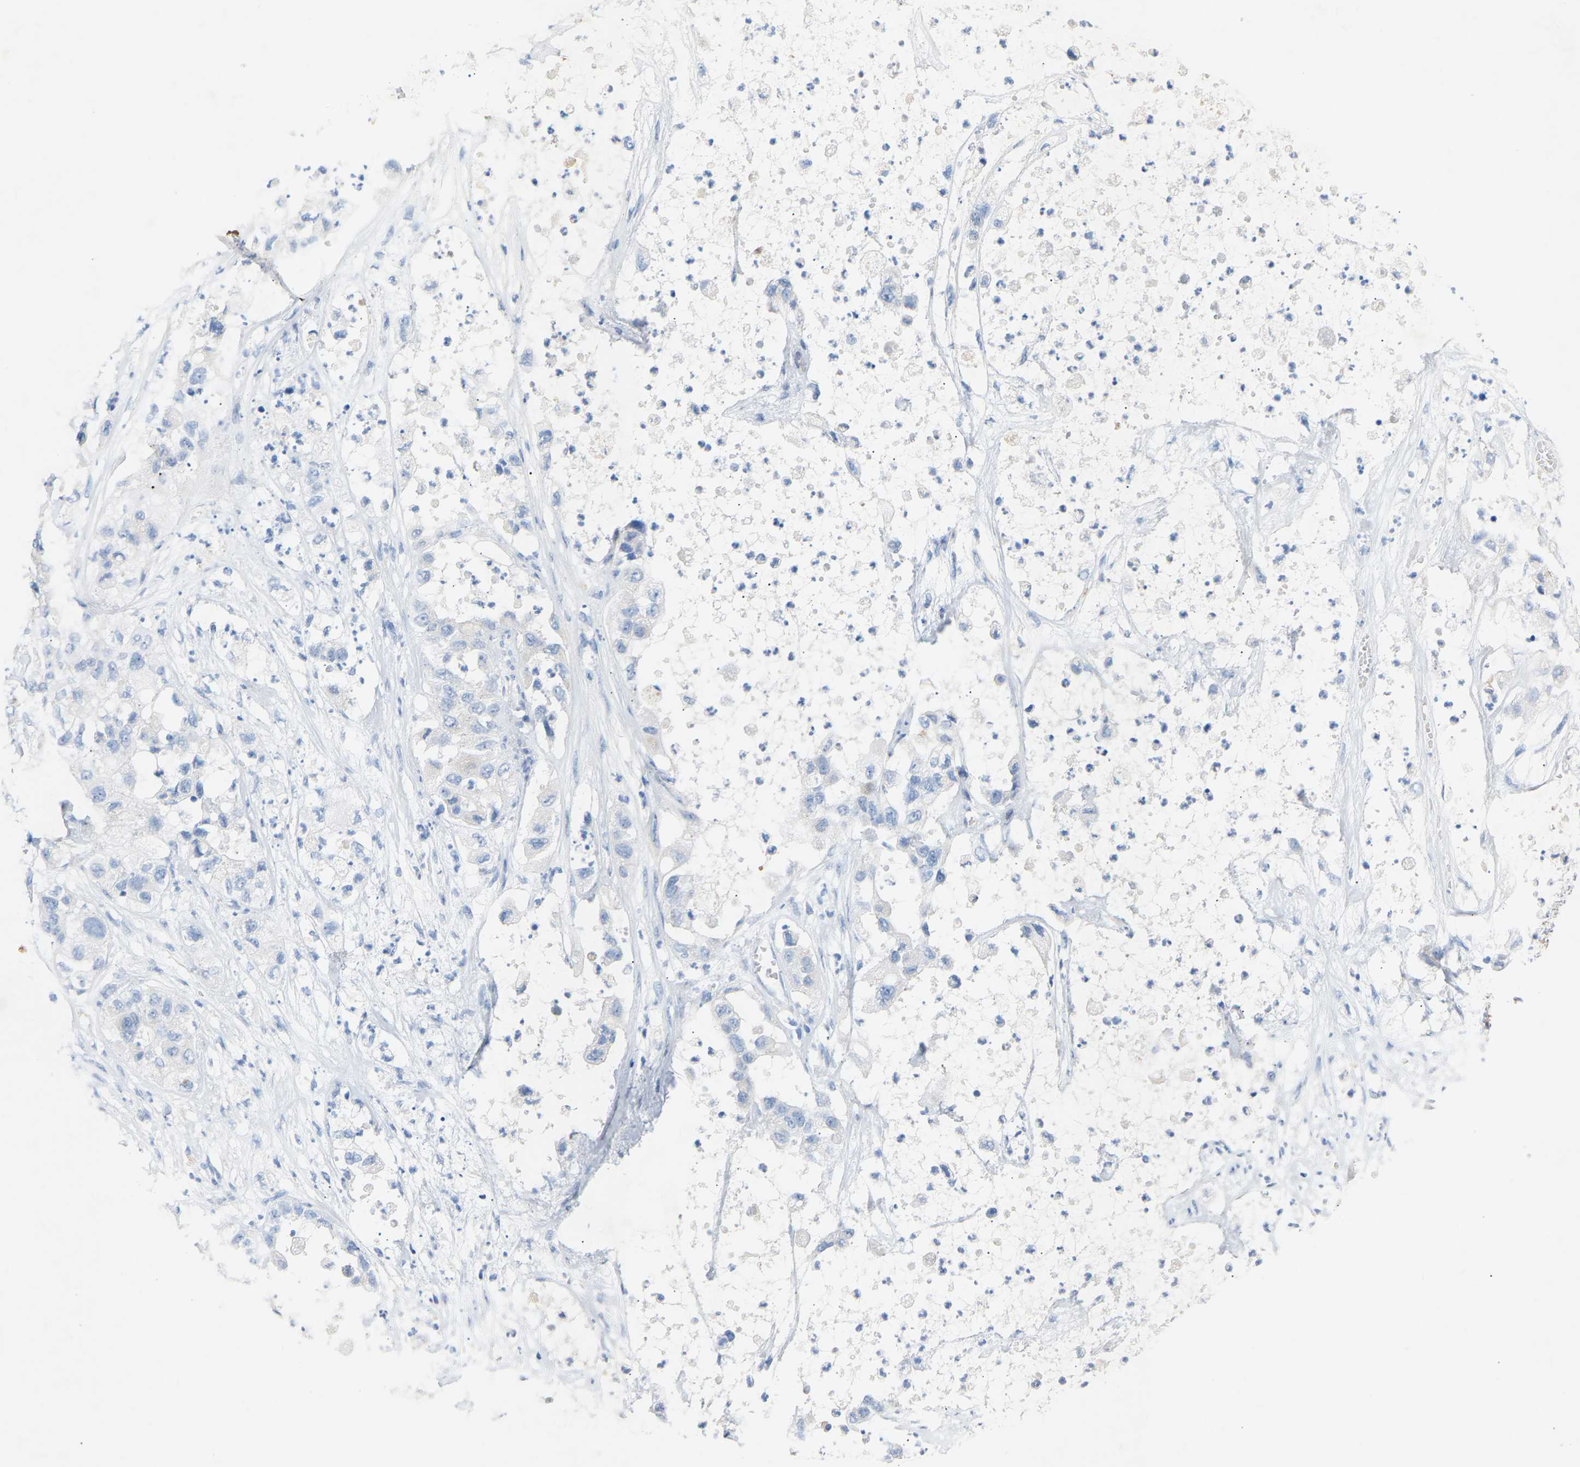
{"staining": {"intensity": "negative", "quantity": "none", "location": "none"}, "tissue": "pancreatic cancer", "cell_type": "Tumor cells", "image_type": "cancer", "snomed": [{"axis": "morphology", "description": "Adenocarcinoma, NOS"}, {"axis": "topography", "description": "Pancreas"}], "caption": "This is an immunohistochemistry (IHC) photomicrograph of human adenocarcinoma (pancreatic). There is no expression in tumor cells.", "gene": "PEX1", "patient": {"sex": "female", "age": 78}}